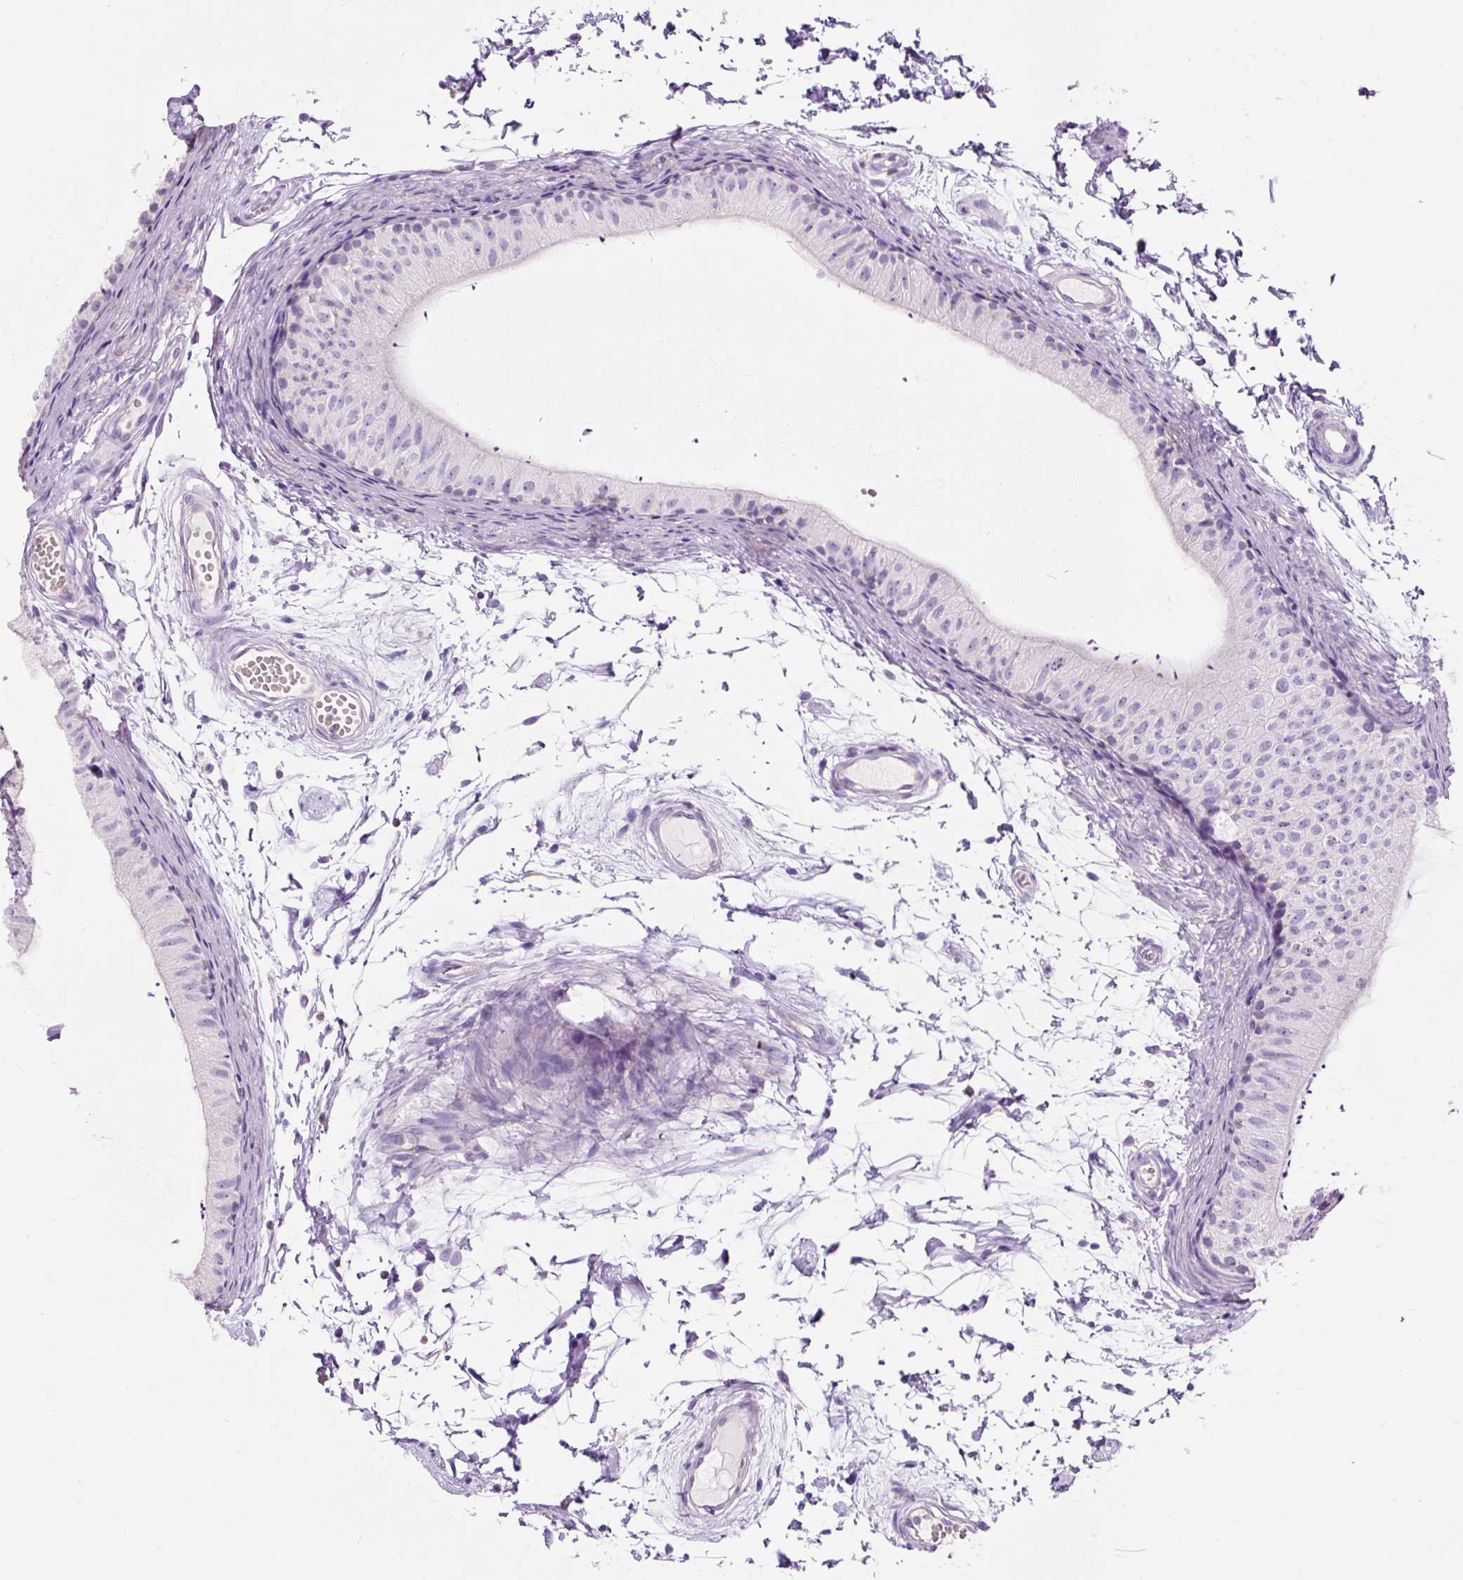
{"staining": {"intensity": "negative", "quantity": "none", "location": "none"}, "tissue": "epididymis", "cell_type": "Glandular cells", "image_type": "normal", "snomed": [{"axis": "morphology", "description": "Normal tissue, NOS"}, {"axis": "topography", "description": "Epididymis"}], "caption": "Immunohistochemistry photomicrograph of benign epididymis stained for a protein (brown), which shows no expression in glandular cells.", "gene": "OR10A7", "patient": {"sex": "male", "age": 50}}